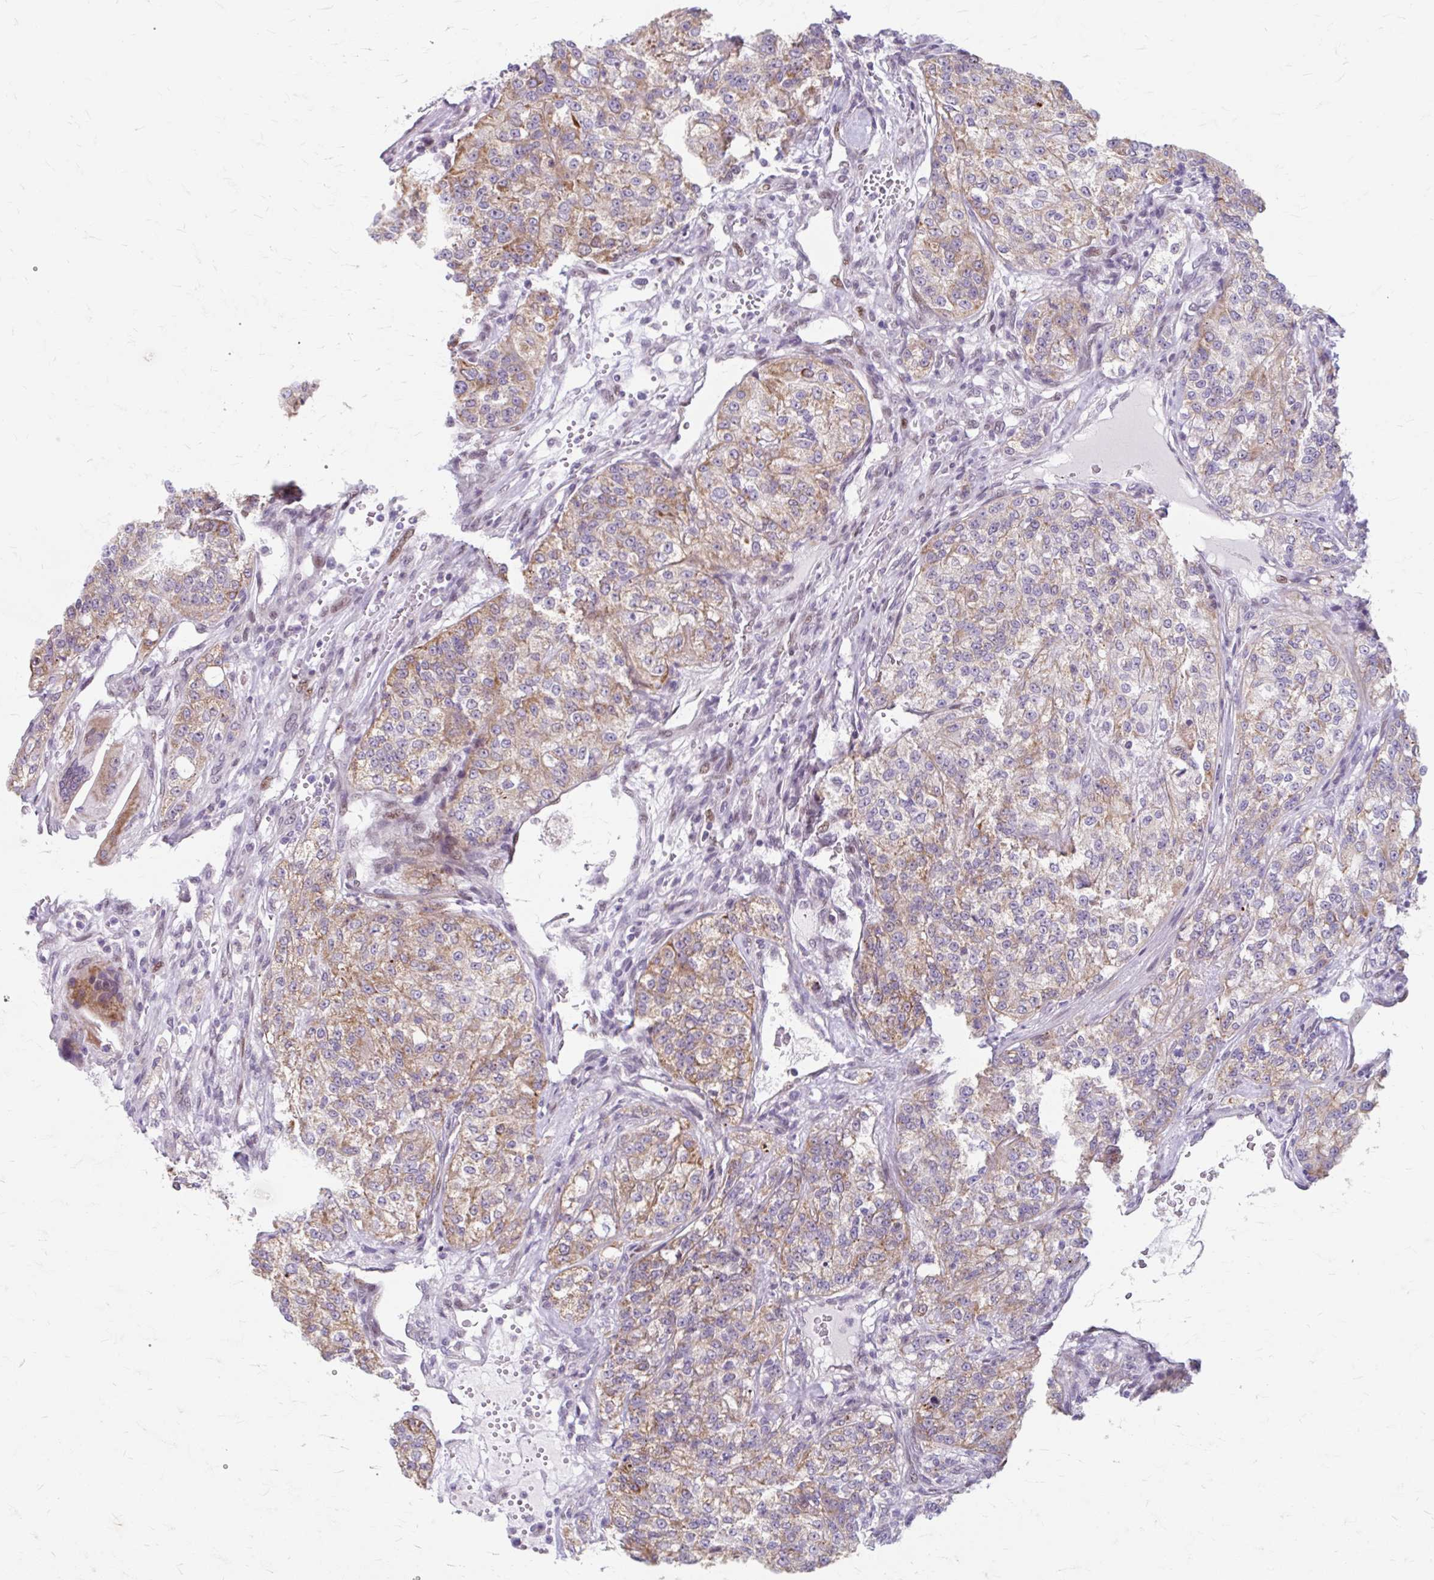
{"staining": {"intensity": "moderate", "quantity": ">75%", "location": "cytoplasmic/membranous"}, "tissue": "renal cancer", "cell_type": "Tumor cells", "image_type": "cancer", "snomed": [{"axis": "morphology", "description": "Adenocarcinoma, NOS"}, {"axis": "topography", "description": "Kidney"}], "caption": "This photomicrograph displays renal cancer (adenocarcinoma) stained with IHC to label a protein in brown. The cytoplasmic/membranous of tumor cells show moderate positivity for the protein. Nuclei are counter-stained blue.", "gene": "BEAN1", "patient": {"sex": "female", "age": 63}}